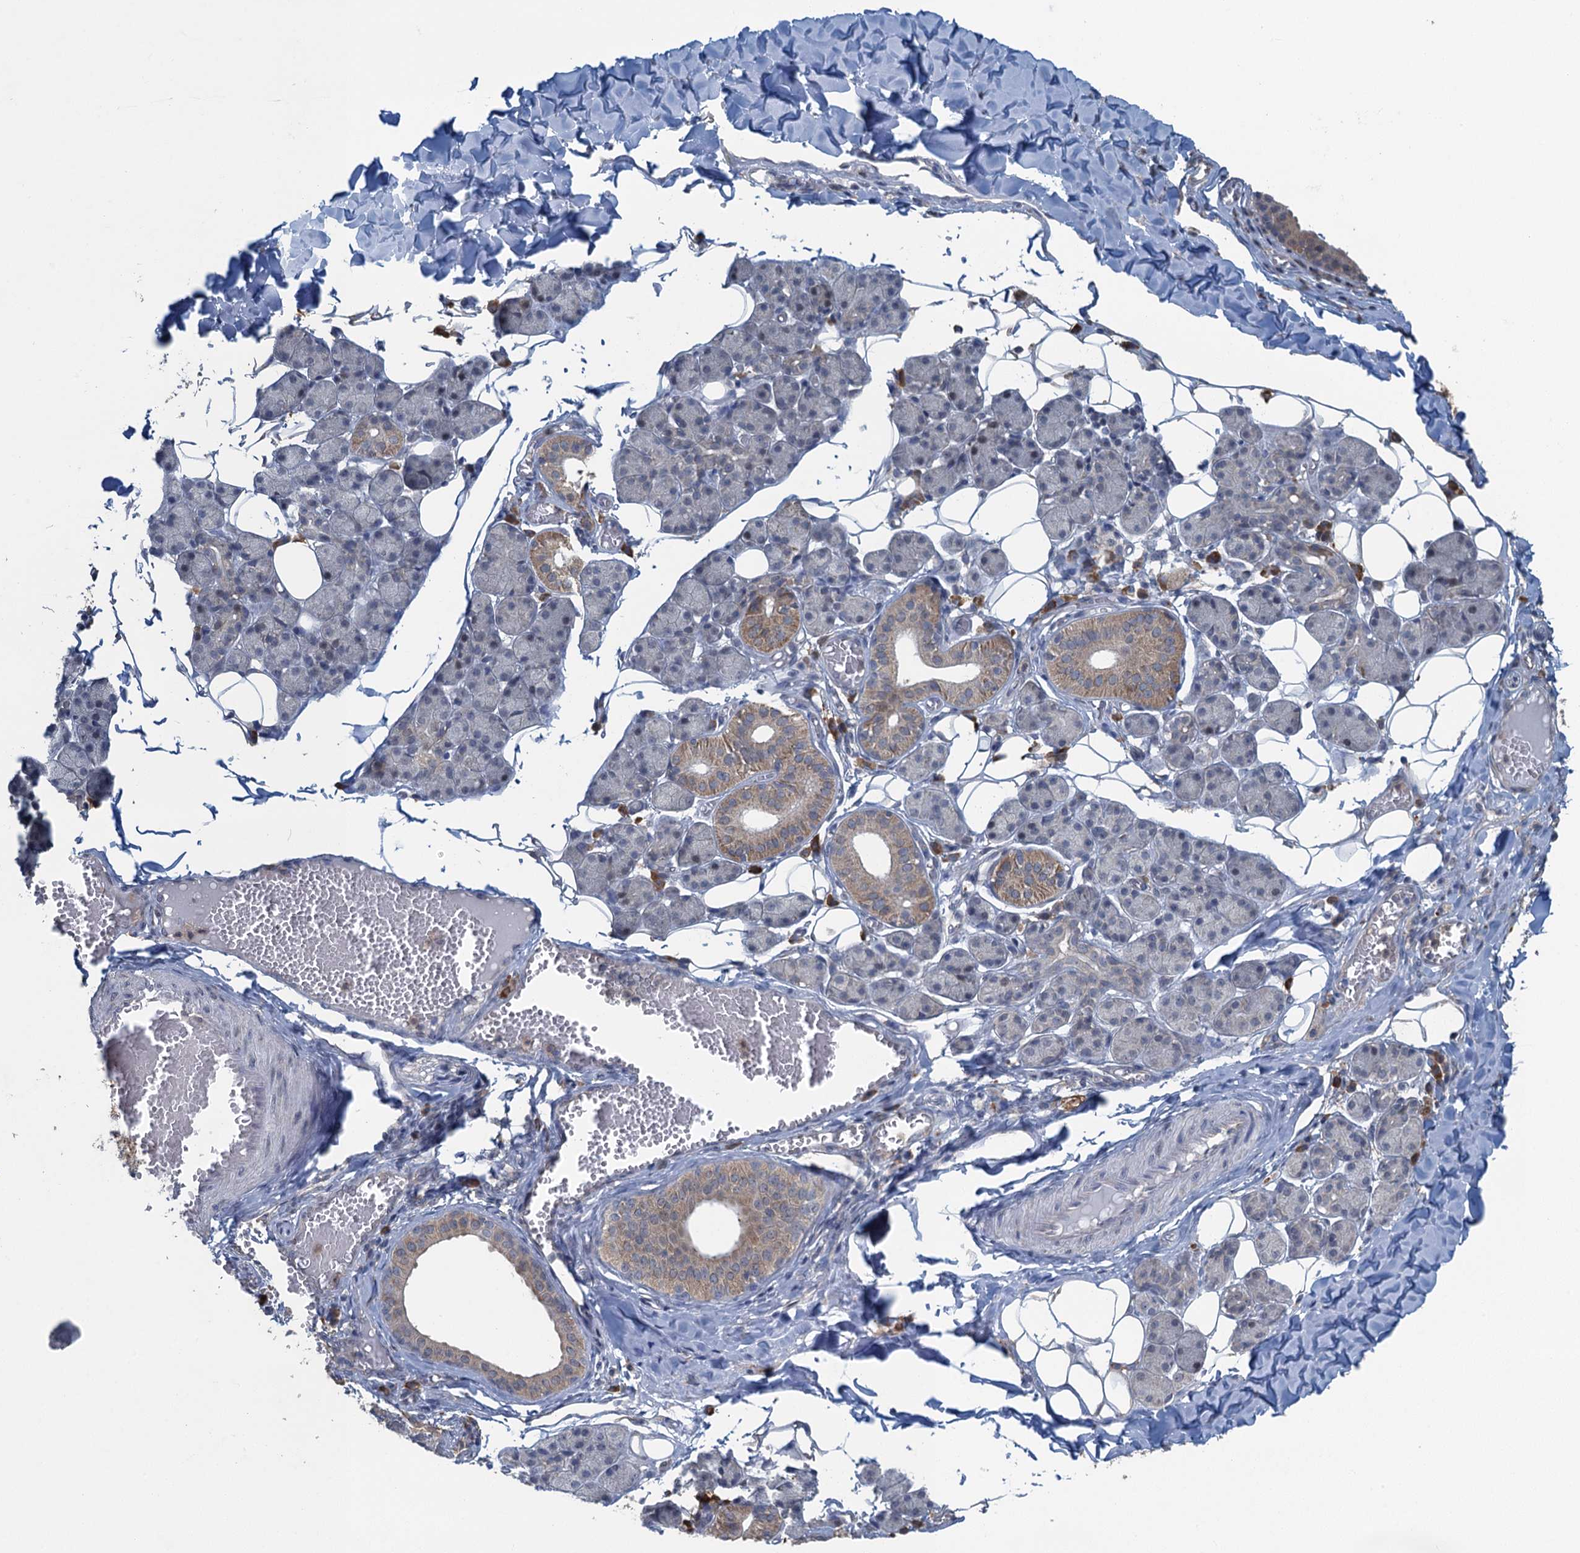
{"staining": {"intensity": "weak", "quantity": "<25%", "location": "cytoplasmic/membranous"}, "tissue": "salivary gland", "cell_type": "Glandular cells", "image_type": "normal", "snomed": [{"axis": "morphology", "description": "Normal tissue, NOS"}, {"axis": "topography", "description": "Salivary gland"}], "caption": "Immunohistochemistry of benign human salivary gland exhibits no positivity in glandular cells.", "gene": "TEX35", "patient": {"sex": "female", "age": 33}}